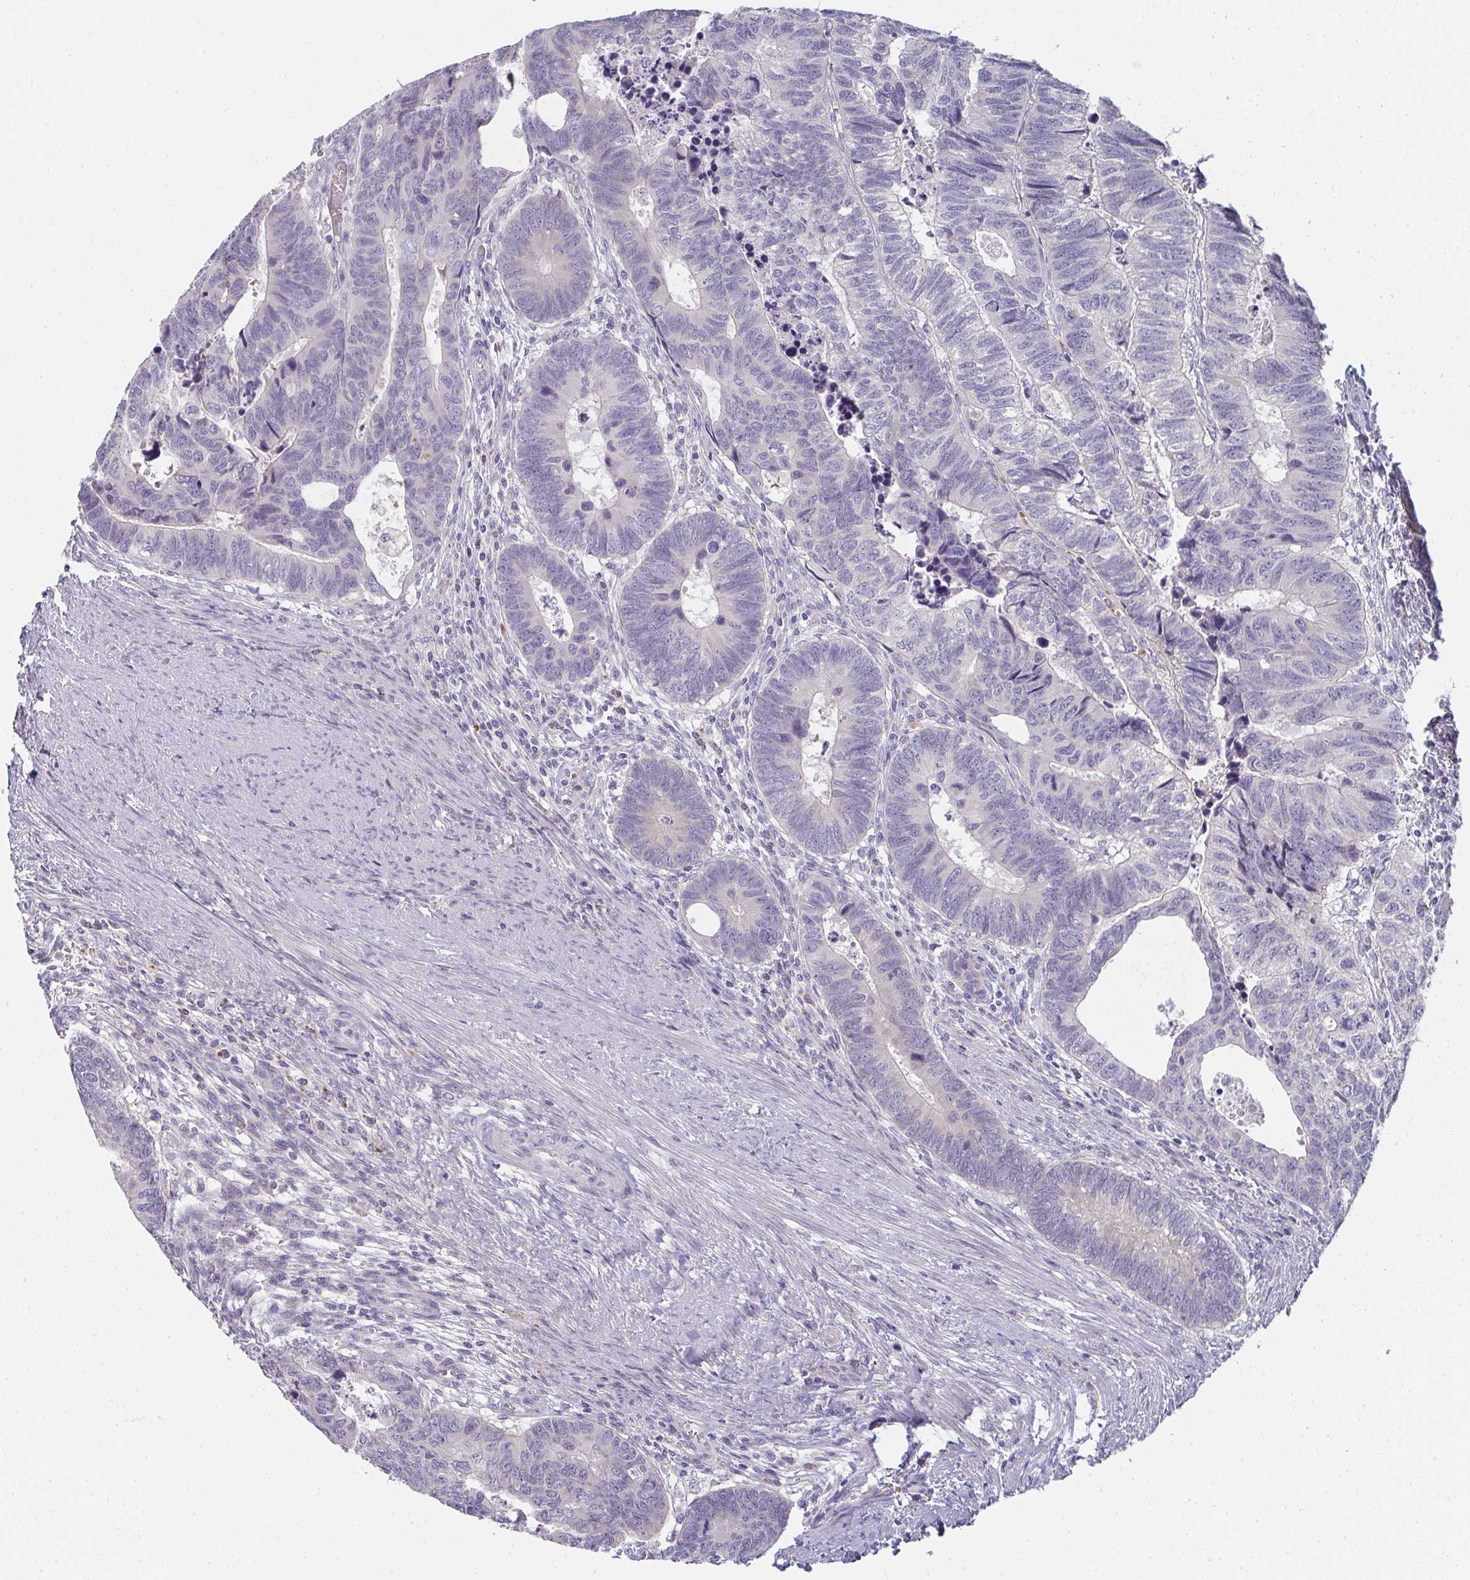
{"staining": {"intensity": "negative", "quantity": "none", "location": "none"}, "tissue": "colorectal cancer", "cell_type": "Tumor cells", "image_type": "cancer", "snomed": [{"axis": "morphology", "description": "Adenocarcinoma, NOS"}, {"axis": "topography", "description": "Colon"}], "caption": "Tumor cells are negative for brown protein staining in colorectal cancer (adenocarcinoma).", "gene": "SHB", "patient": {"sex": "male", "age": 62}}